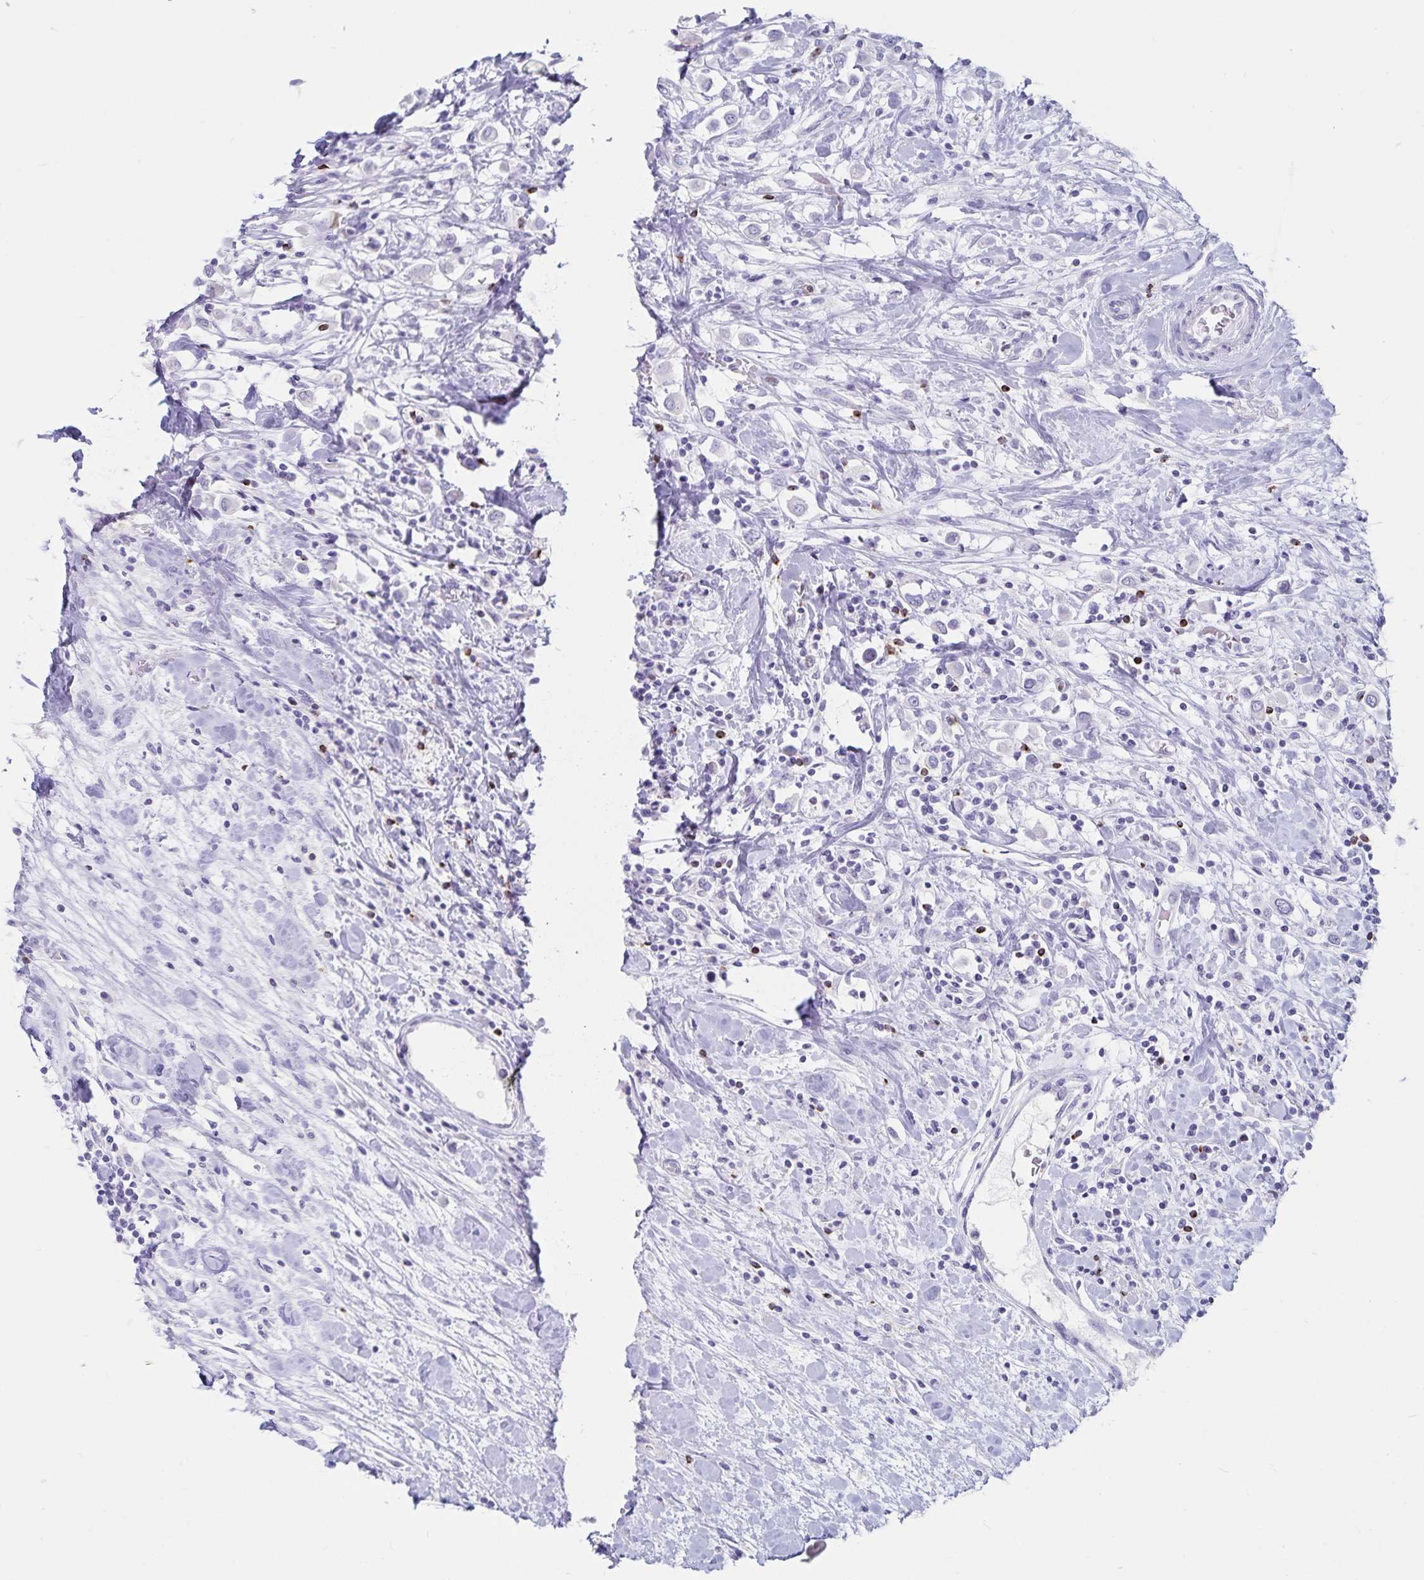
{"staining": {"intensity": "negative", "quantity": "none", "location": "none"}, "tissue": "breast cancer", "cell_type": "Tumor cells", "image_type": "cancer", "snomed": [{"axis": "morphology", "description": "Duct carcinoma"}, {"axis": "topography", "description": "Breast"}], "caption": "Image shows no significant protein positivity in tumor cells of breast invasive ductal carcinoma.", "gene": "GNLY", "patient": {"sex": "female", "age": 61}}